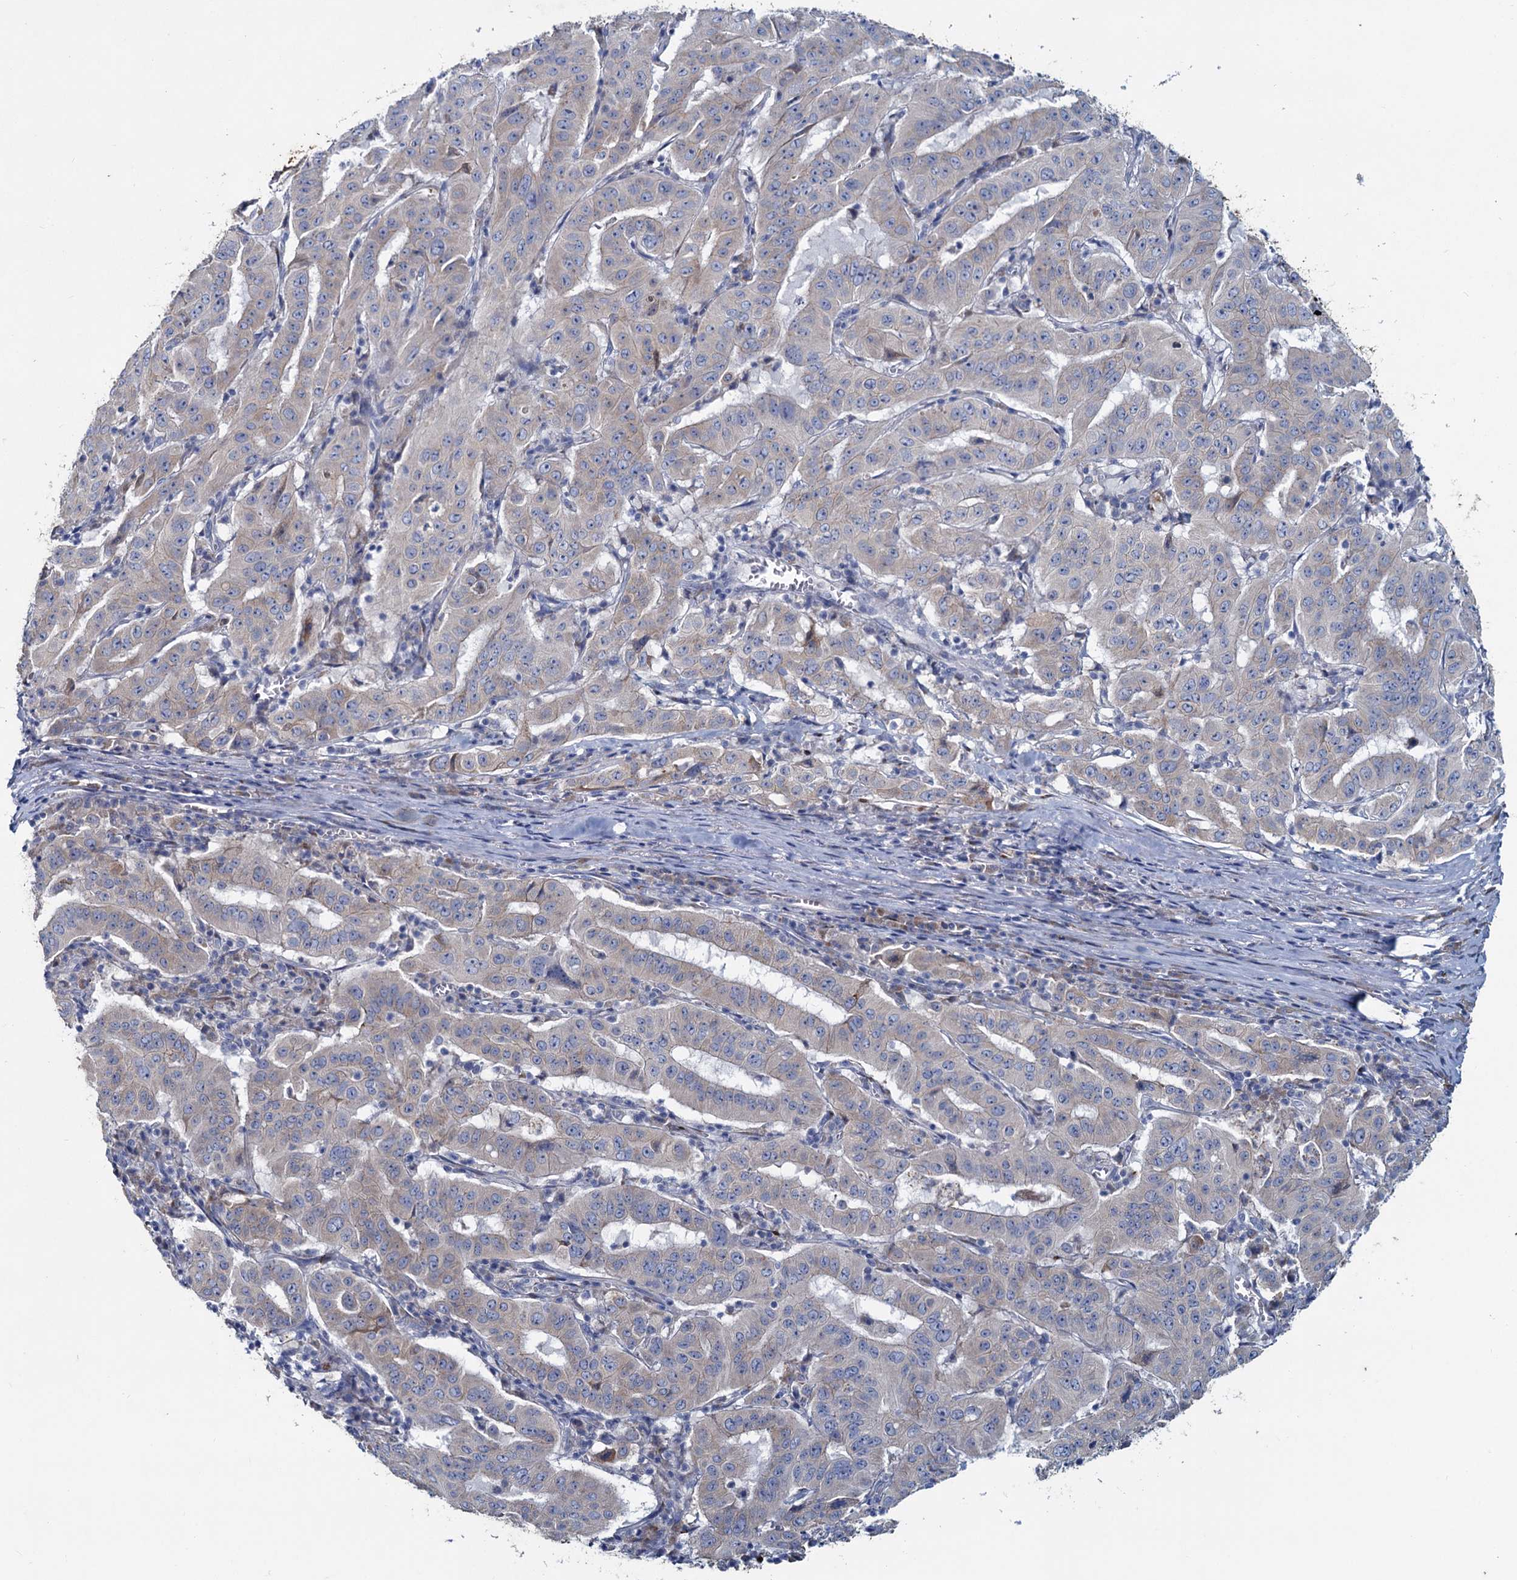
{"staining": {"intensity": "negative", "quantity": "none", "location": "none"}, "tissue": "pancreatic cancer", "cell_type": "Tumor cells", "image_type": "cancer", "snomed": [{"axis": "morphology", "description": "Adenocarcinoma, NOS"}, {"axis": "topography", "description": "Pancreas"}], "caption": "The immunohistochemistry (IHC) micrograph has no significant positivity in tumor cells of pancreatic cancer (adenocarcinoma) tissue.", "gene": "TMX2", "patient": {"sex": "male", "age": 63}}